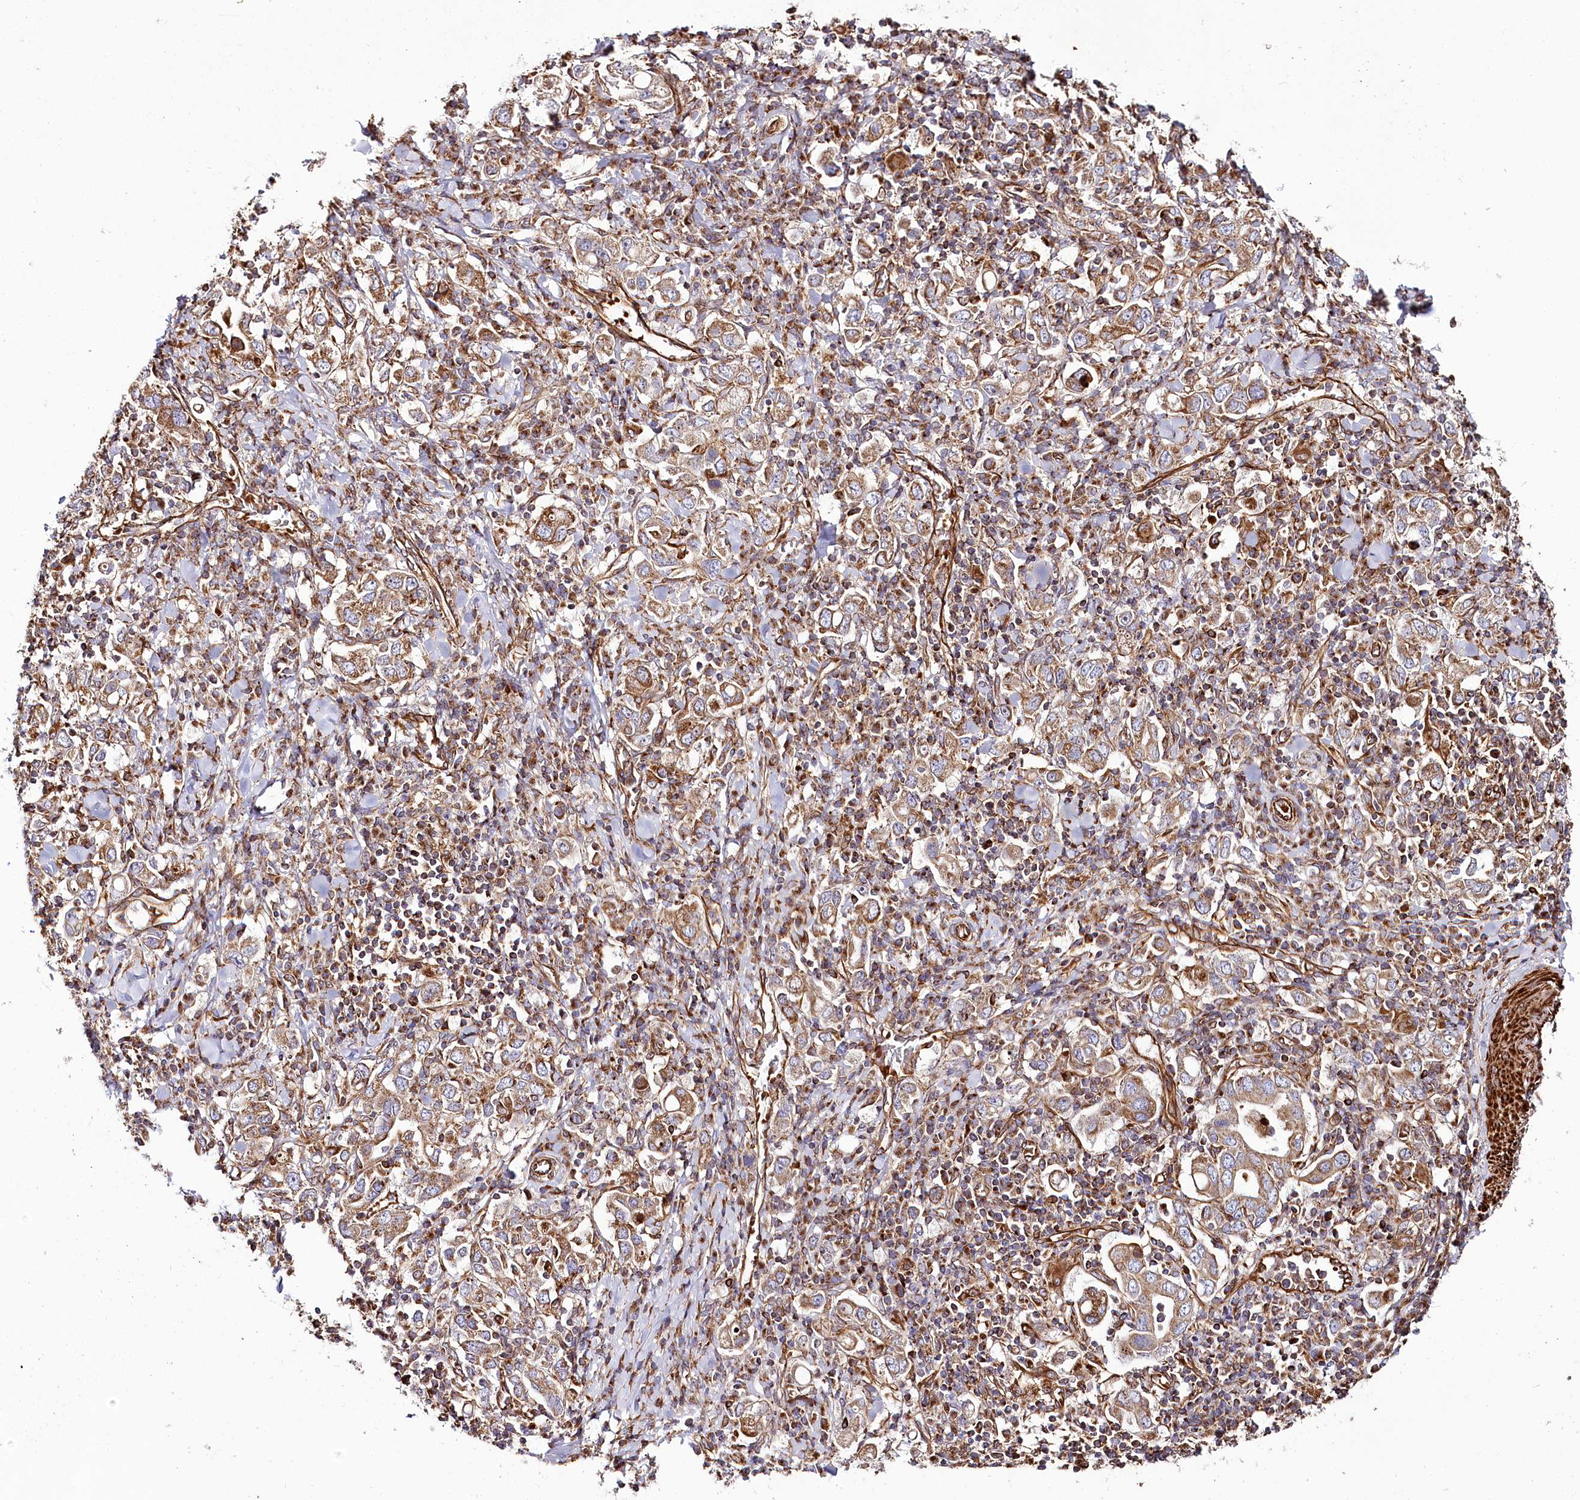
{"staining": {"intensity": "moderate", "quantity": ">75%", "location": "cytoplasmic/membranous"}, "tissue": "stomach cancer", "cell_type": "Tumor cells", "image_type": "cancer", "snomed": [{"axis": "morphology", "description": "Adenocarcinoma, NOS"}, {"axis": "topography", "description": "Stomach, upper"}], "caption": "There is medium levels of moderate cytoplasmic/membranous positivity in tumor cells of adenocarcinoma (stomach), as demonstrated by immunohistochemical staining (brown color).", "gene": "THUMPD3", "patient": {"sex": "male", "age": 62}}